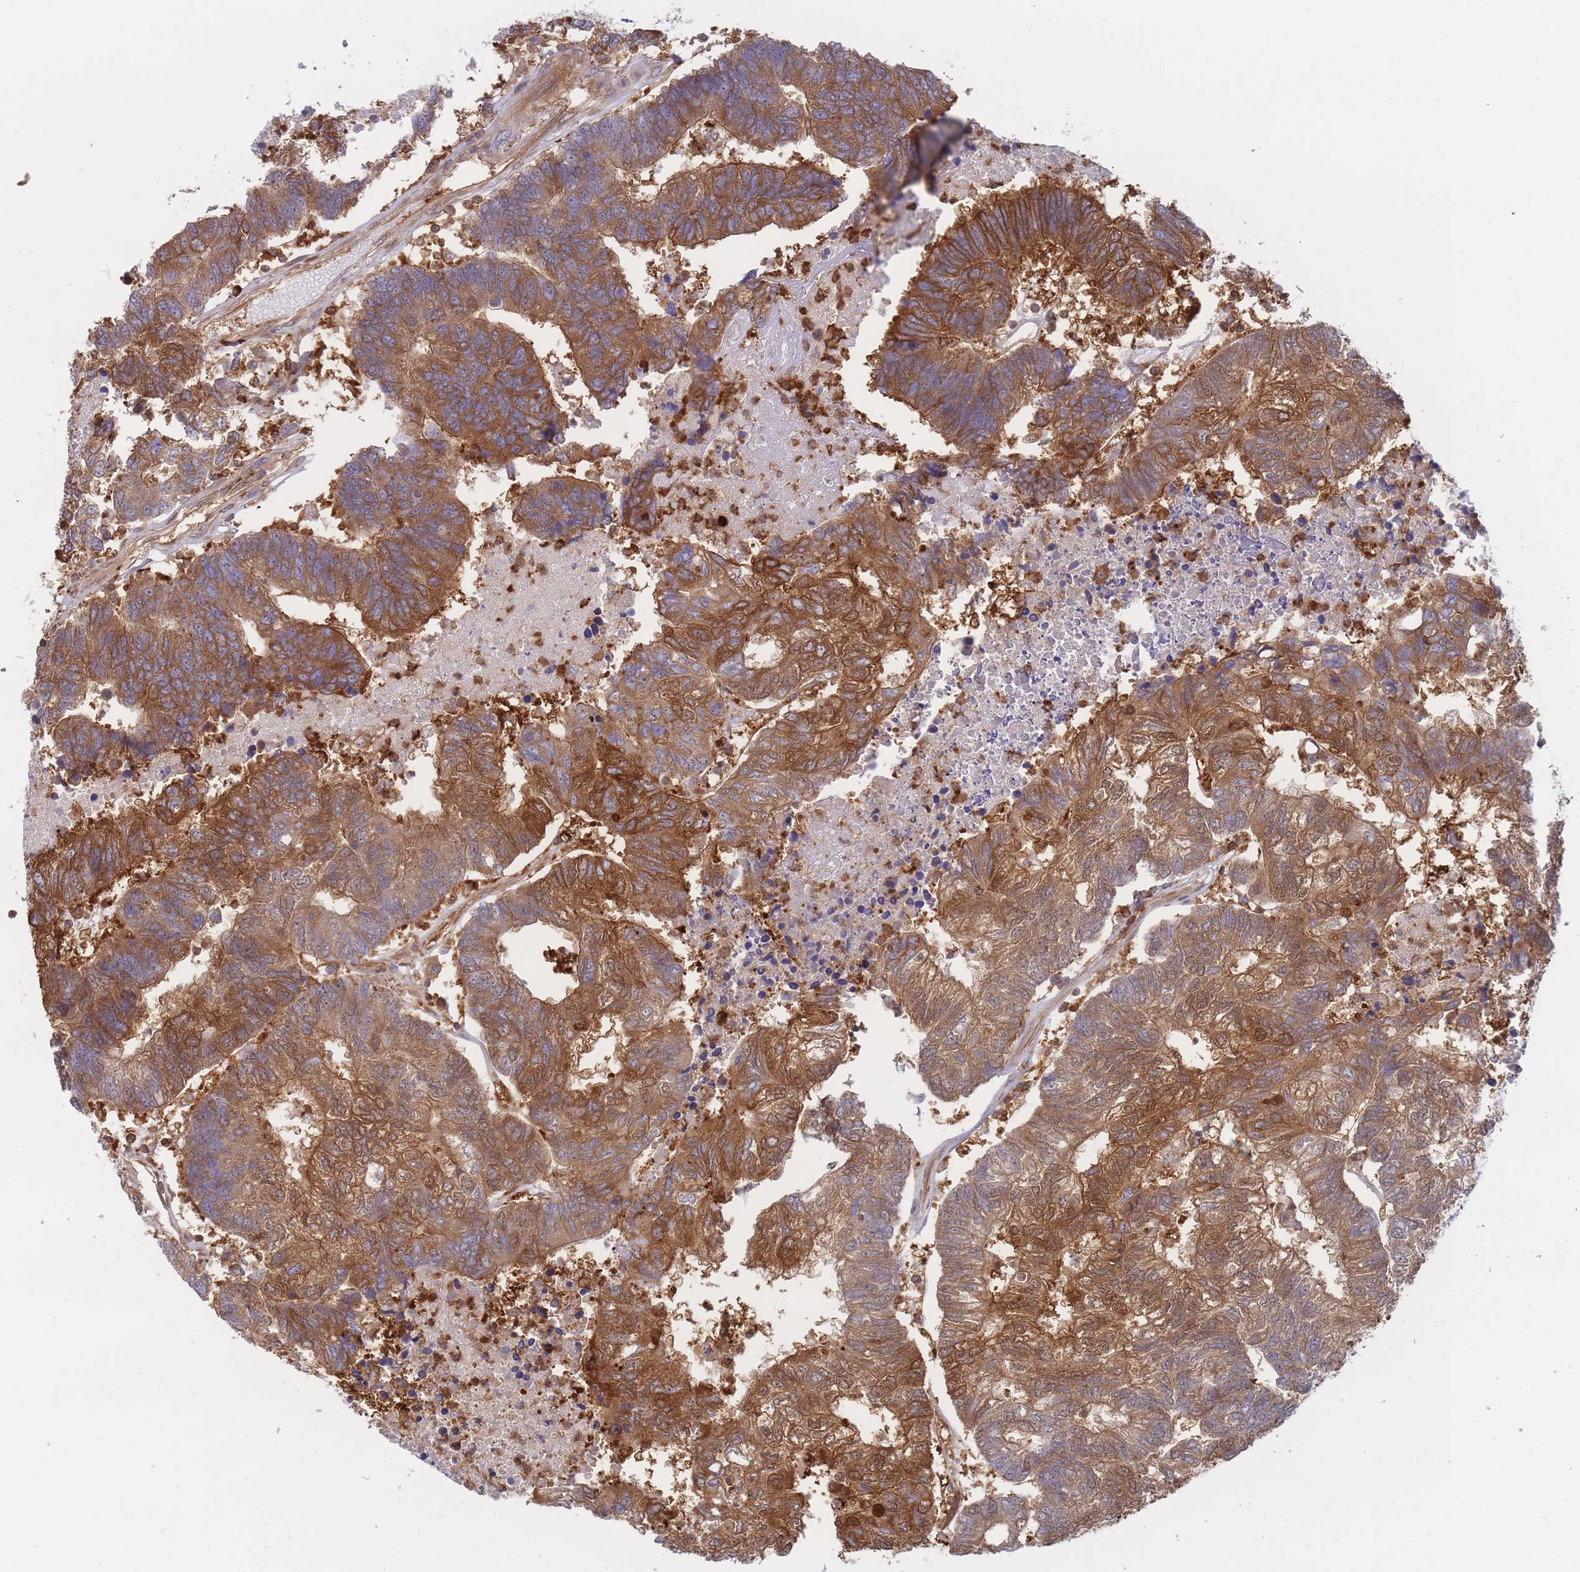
{"staining": {"intensity": "moderate", "quantity": ">75%", "location": "cytoplasmic/membranous"}, "tissue": "colorectal cancer", "cell_type": "Tumor cells", "image_type": "cancer", "snomed": [{"axis": "morphology", "description": "Adenocarcinoma, NOS"}, {"axis": "topography", "description": "Colon"}], "caption": "This micrograph displays IHC staining of colorectal cancer (adenocarcinoma), with medium moderate cytoplasmic/membranous staining in approximately >75% of tumor cells.", "gene": "SLC4A9", "patient": {"sex": "female", "age": 48}}